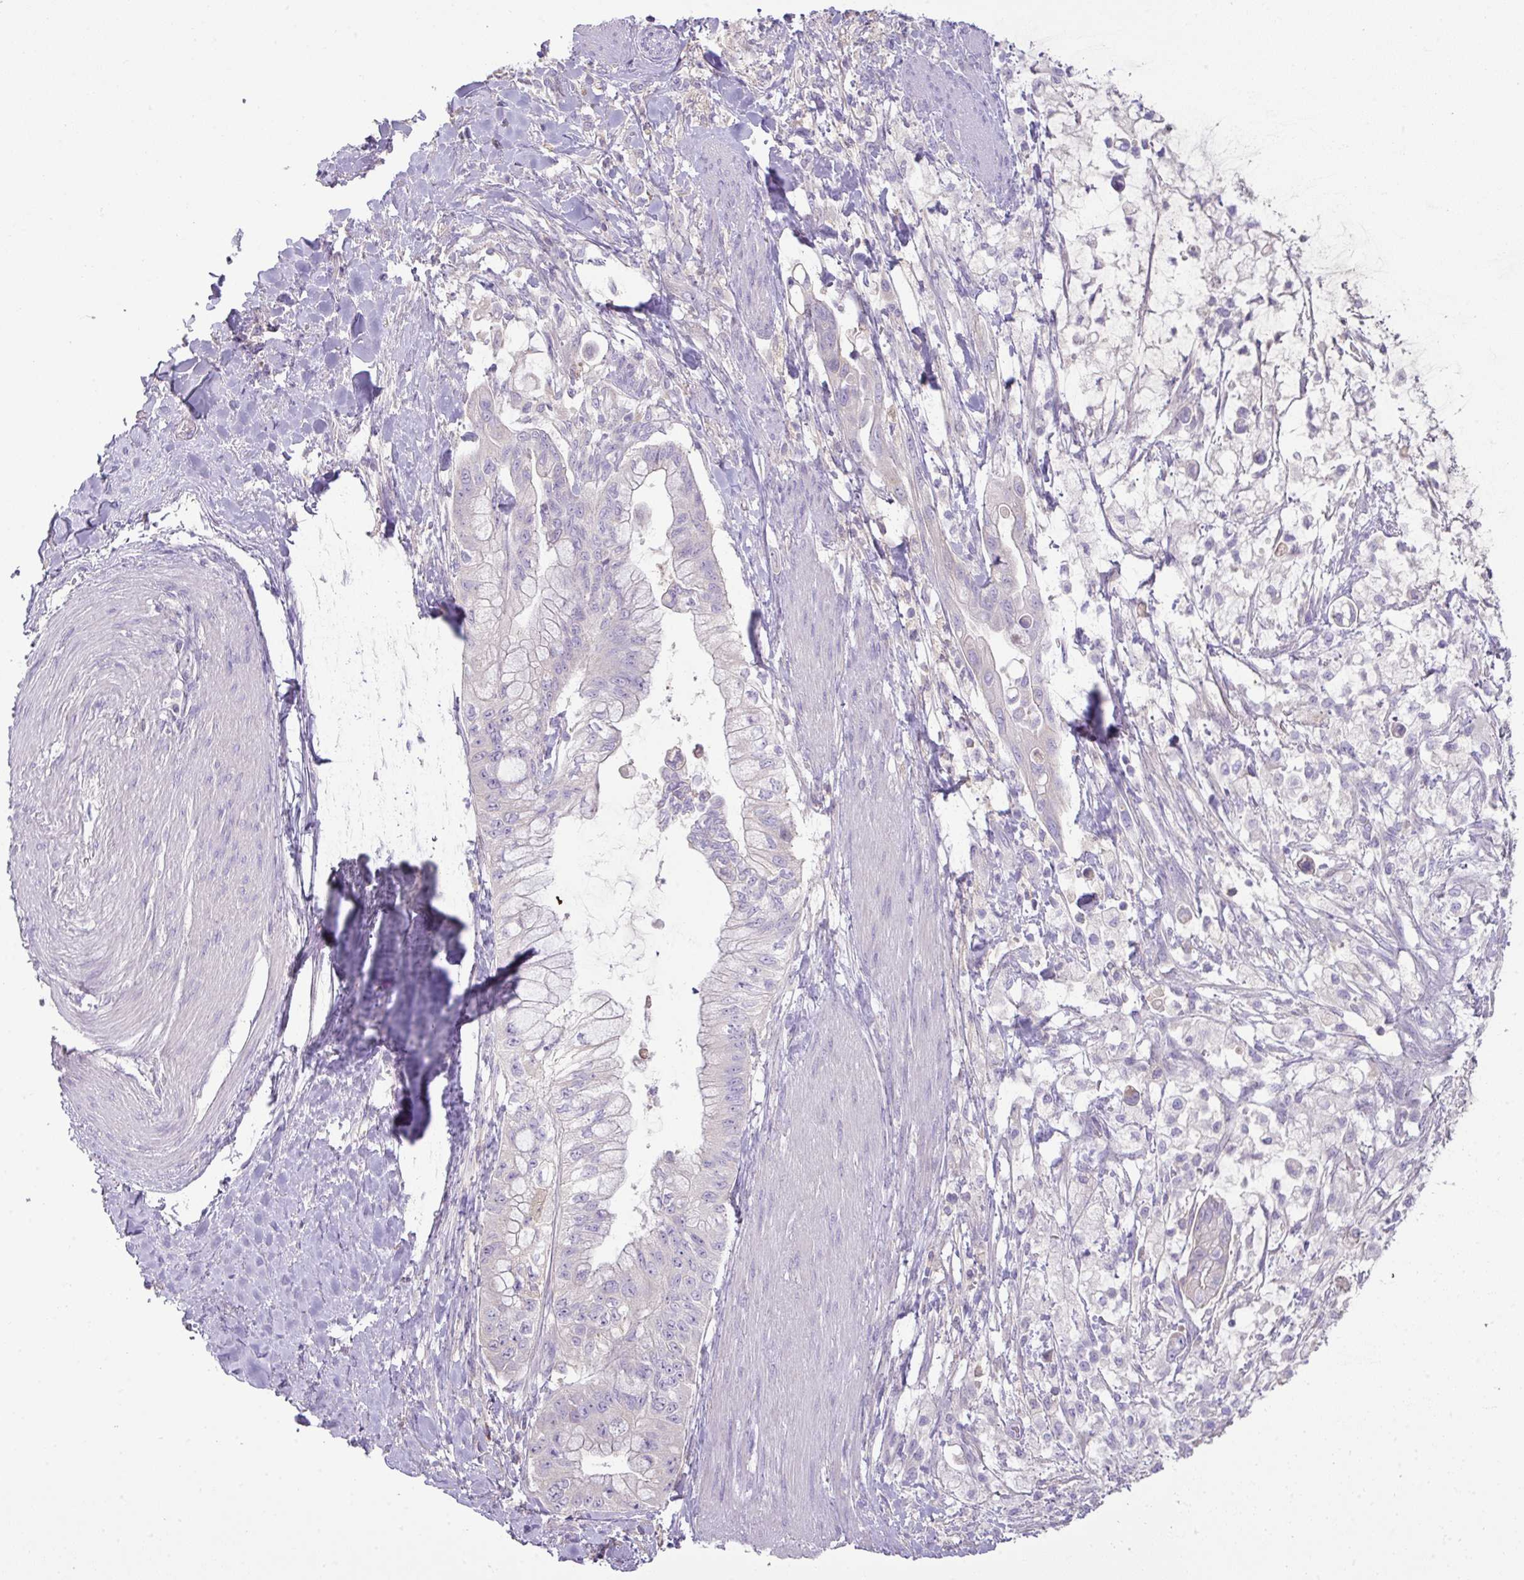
{"staining": {"intensity": "strong", "quantity": "<25%", "location": "cytoplasmic/membranous"}, "tissue": "pancreatic cancer", "cell_type": "Tumor cells", "image_type": "cancer", "snomed": [{"axis": "morphology", "description": "Adenocarcinoma, NOS"}, {"axis": "topography", "description": "Pancreas"}], "caption": "Immunohistochemistry (IHC) micrograph of human pancreatic cancer stained for a protein (brown), which displays medium levels of strong cytoplasmic/membranous expression in about <25% of tumor cells.", "gene": "OR6C6", "patient": {"sex": "male", "age": 48}}